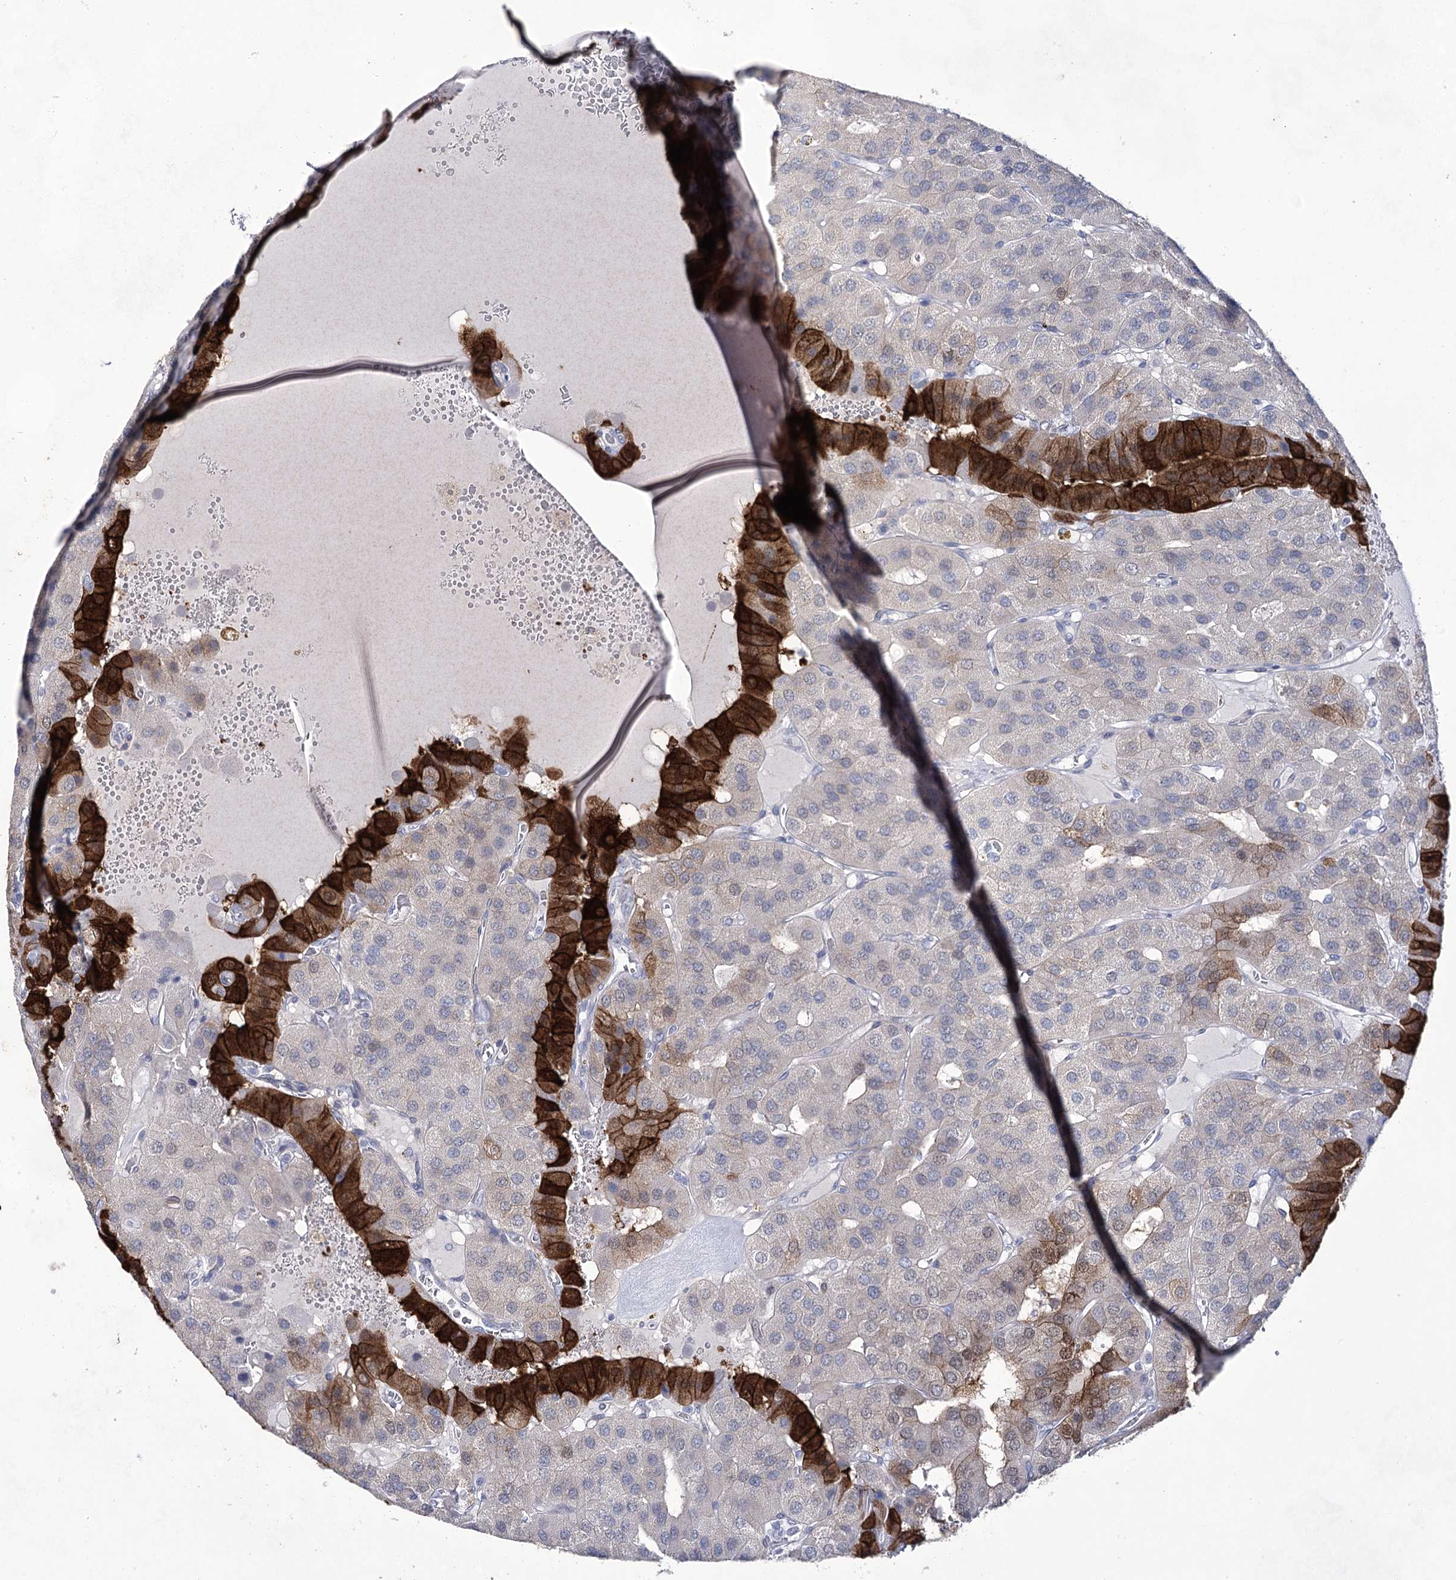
{"staining": {"intensity": "strong", "quantity": "<25%", "location": "cytoplasmic/membranous"}, "tissue": "parathyroid gland", "cell_type": "Glandular cells", "image_type": "normal", "snomed": [{"axis": "morphology", "description": "Normal tissue, NOS"}, {"axis": "morphology", "description": "Adenoma, NOS"}, {"axis": "topography", "description": "Parathyroid gland"}], "caption": "Protein analysis of benign parathyroid gland exhibits strong cytoplasmic/membranous positivity in about <25% of glandular cells. The protein of interest is stained brown, and the nuclei are stained in blue (DAB IHC with brightfield microscopy, high magnification).", "gene": "UGDH", "patient": {"sex": "female", "age": 86}}